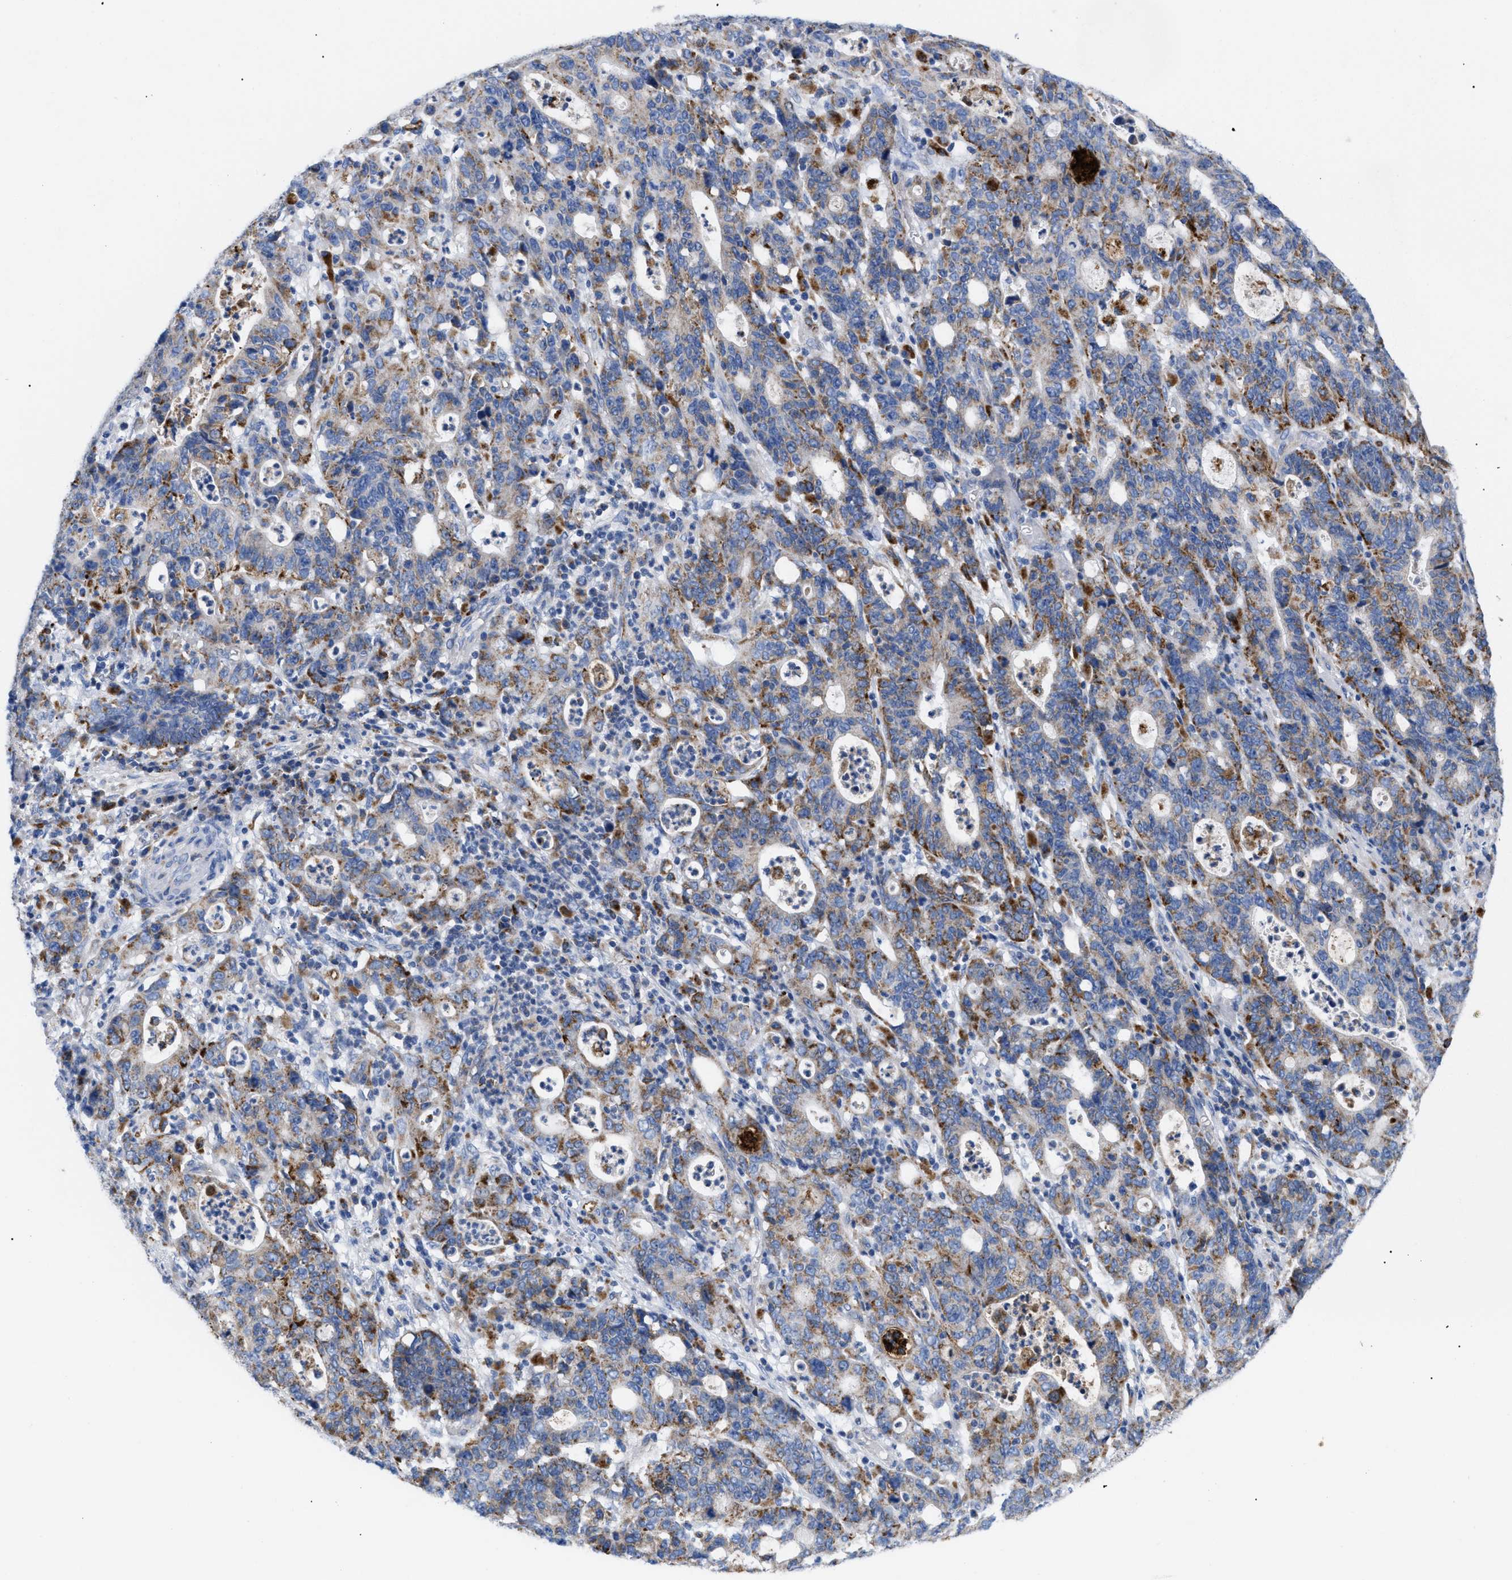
{"staining": {"intensity": "moderate", "quantity": ">75%", "location": "cytoplasmic/membranous"}, "tissue": "stomach cancer", "cell_type": "Tumor cells", "image_type": "cancer", "snomed": [{"axis": "morphology", "description": "Adenocarcinoma, NOS"}, {"axis": "topography", "description": "Stomach, upper"}], "caption": "This is an image of immunohistochemistry staining of adenocarcinoma (stomach), which shows moderate positivity in the cytoplasmic/membranous of tumor cells.", "gene": "DRAM2", "patient": {"sex": "male", "age": 69}}